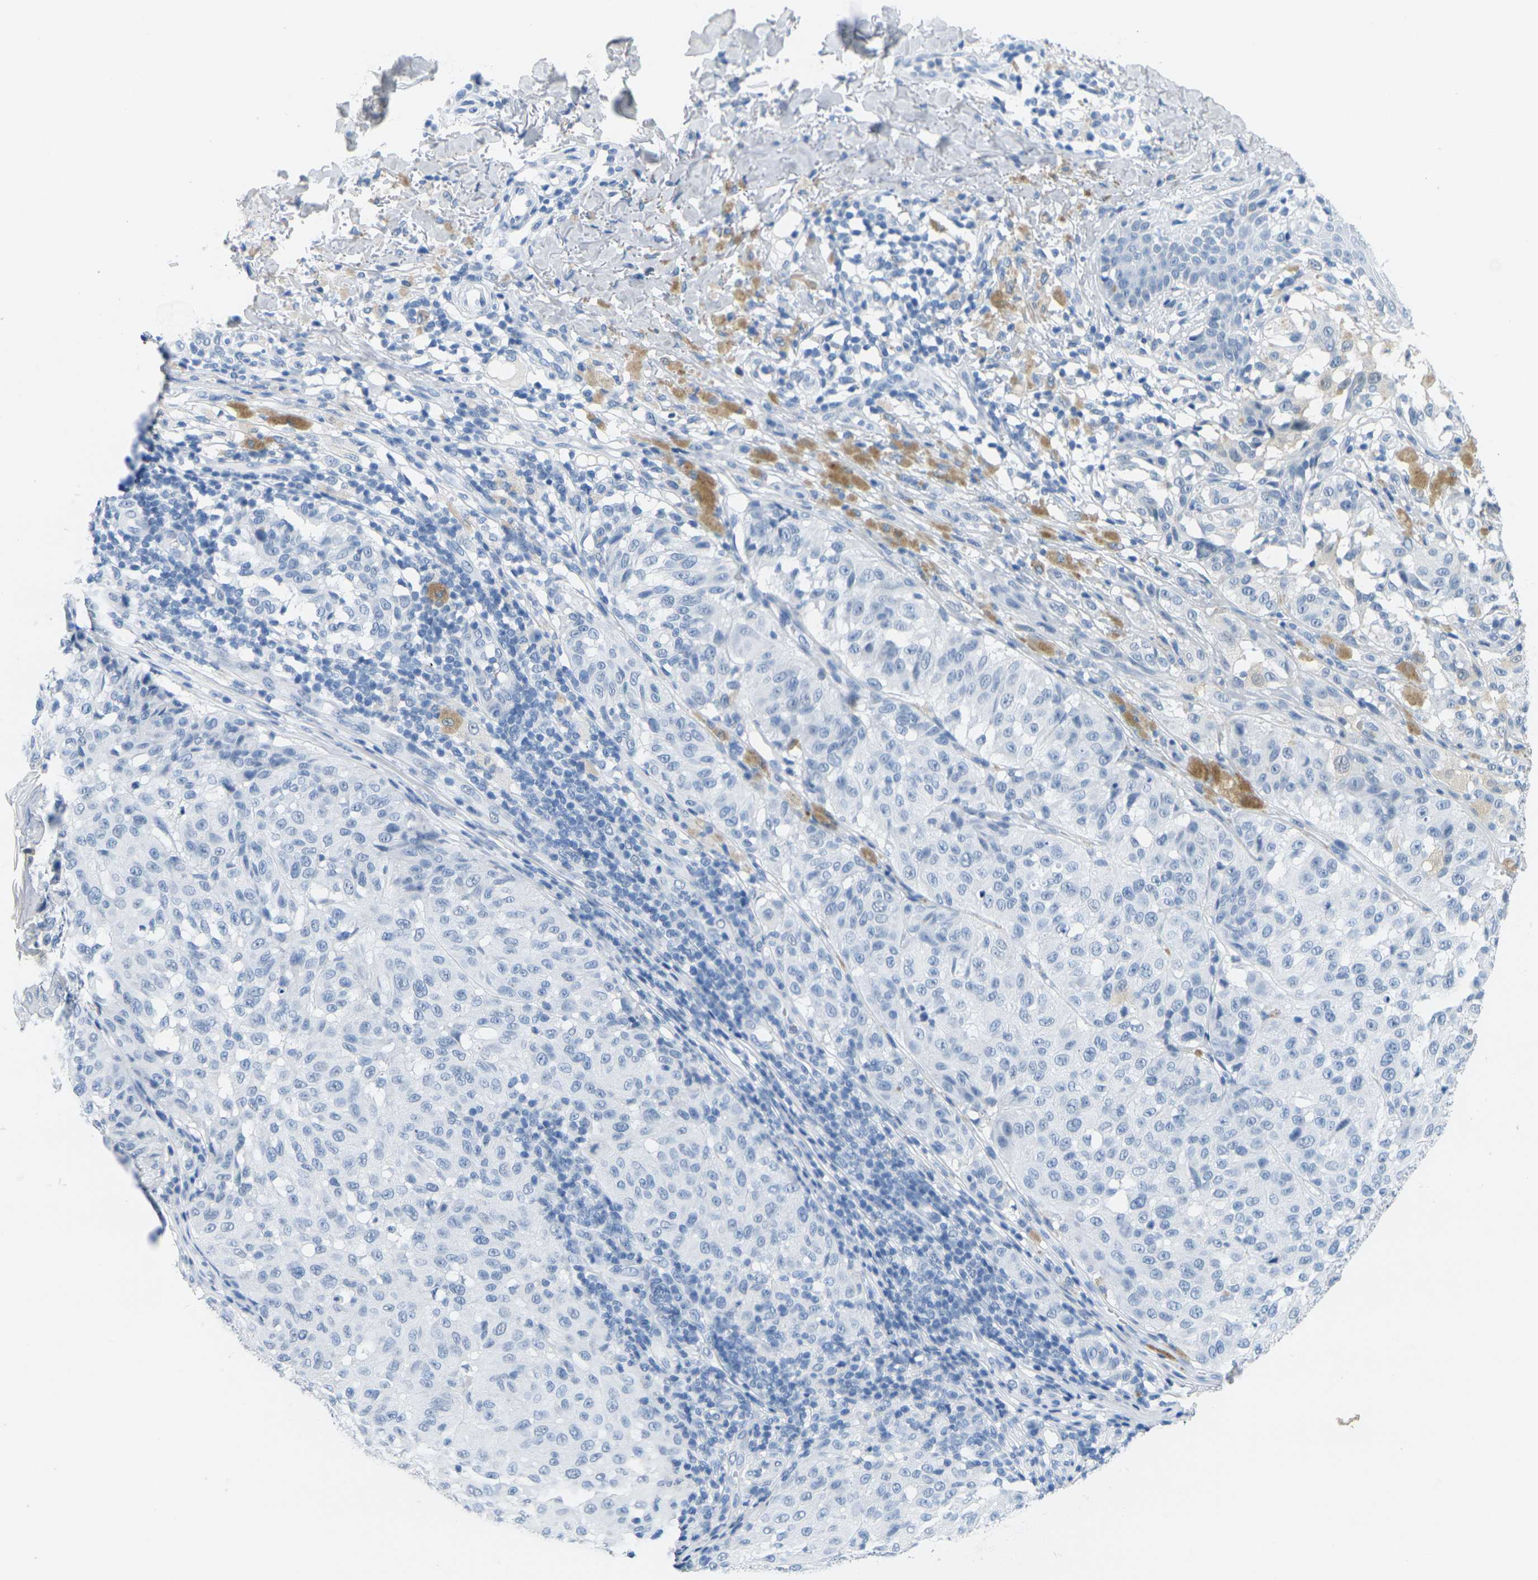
{"staining": {"intensity": "negative", "quantity": "none", "location": "none"}, "tissue": "melanoma", "cell_type": "Tumor cells", "image_type": "cancer", "snomed": [{"axis": "morphology", "description": "Malignant melanoma, NOS"}, {"axis": "topography", "description": "Skin"}], "caption": "Immunohistochemistry image of neoplastic tissue: human melanoma stained with DAB (3,3'-diaminobenzidine) reveals no significant protein expression in tumor cells.", "gene": "CTAG1A", "patient": {"sex": "female", "age": 46}}